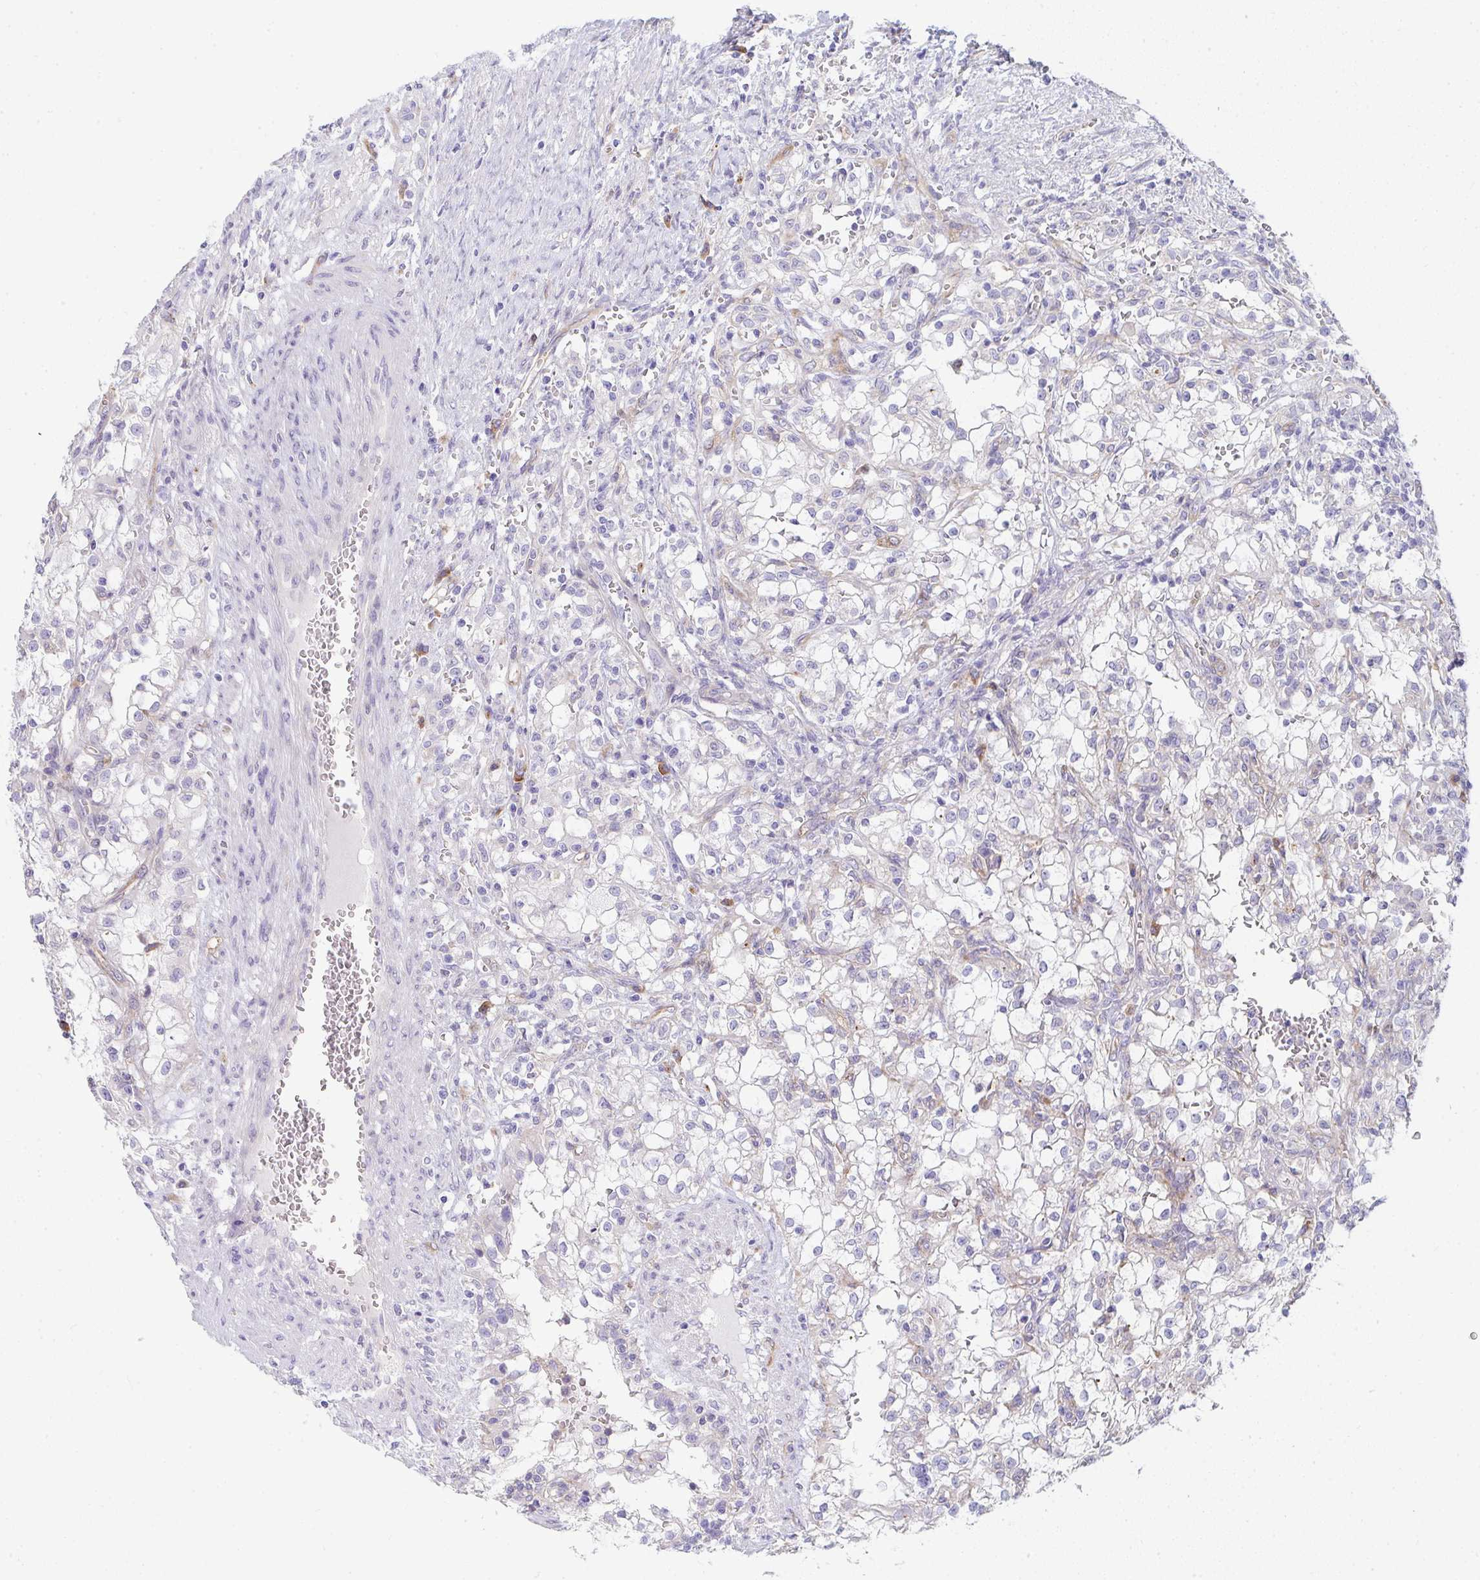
{"staining": {"intensity": "negative", "quantity": "none", "location": "none"}, "tissue": "renal cancer", "cell_type": "Tumor cells", "image_type": "cancer", "snomed": [{"axis": "morphology", "description": "Adenocarcinoma, NOS"}, {"axis": "topography", "description": "Kidney"}], "caption": "High magnification brightfield microscopy of adenocarcinoma (renal) stained with DAB (brown) and counterstained with hematoxylin (blue): tumor cells show no significant positivity.", "gene": "GAB1", "patient": {"sex": "female", "age": 74}}